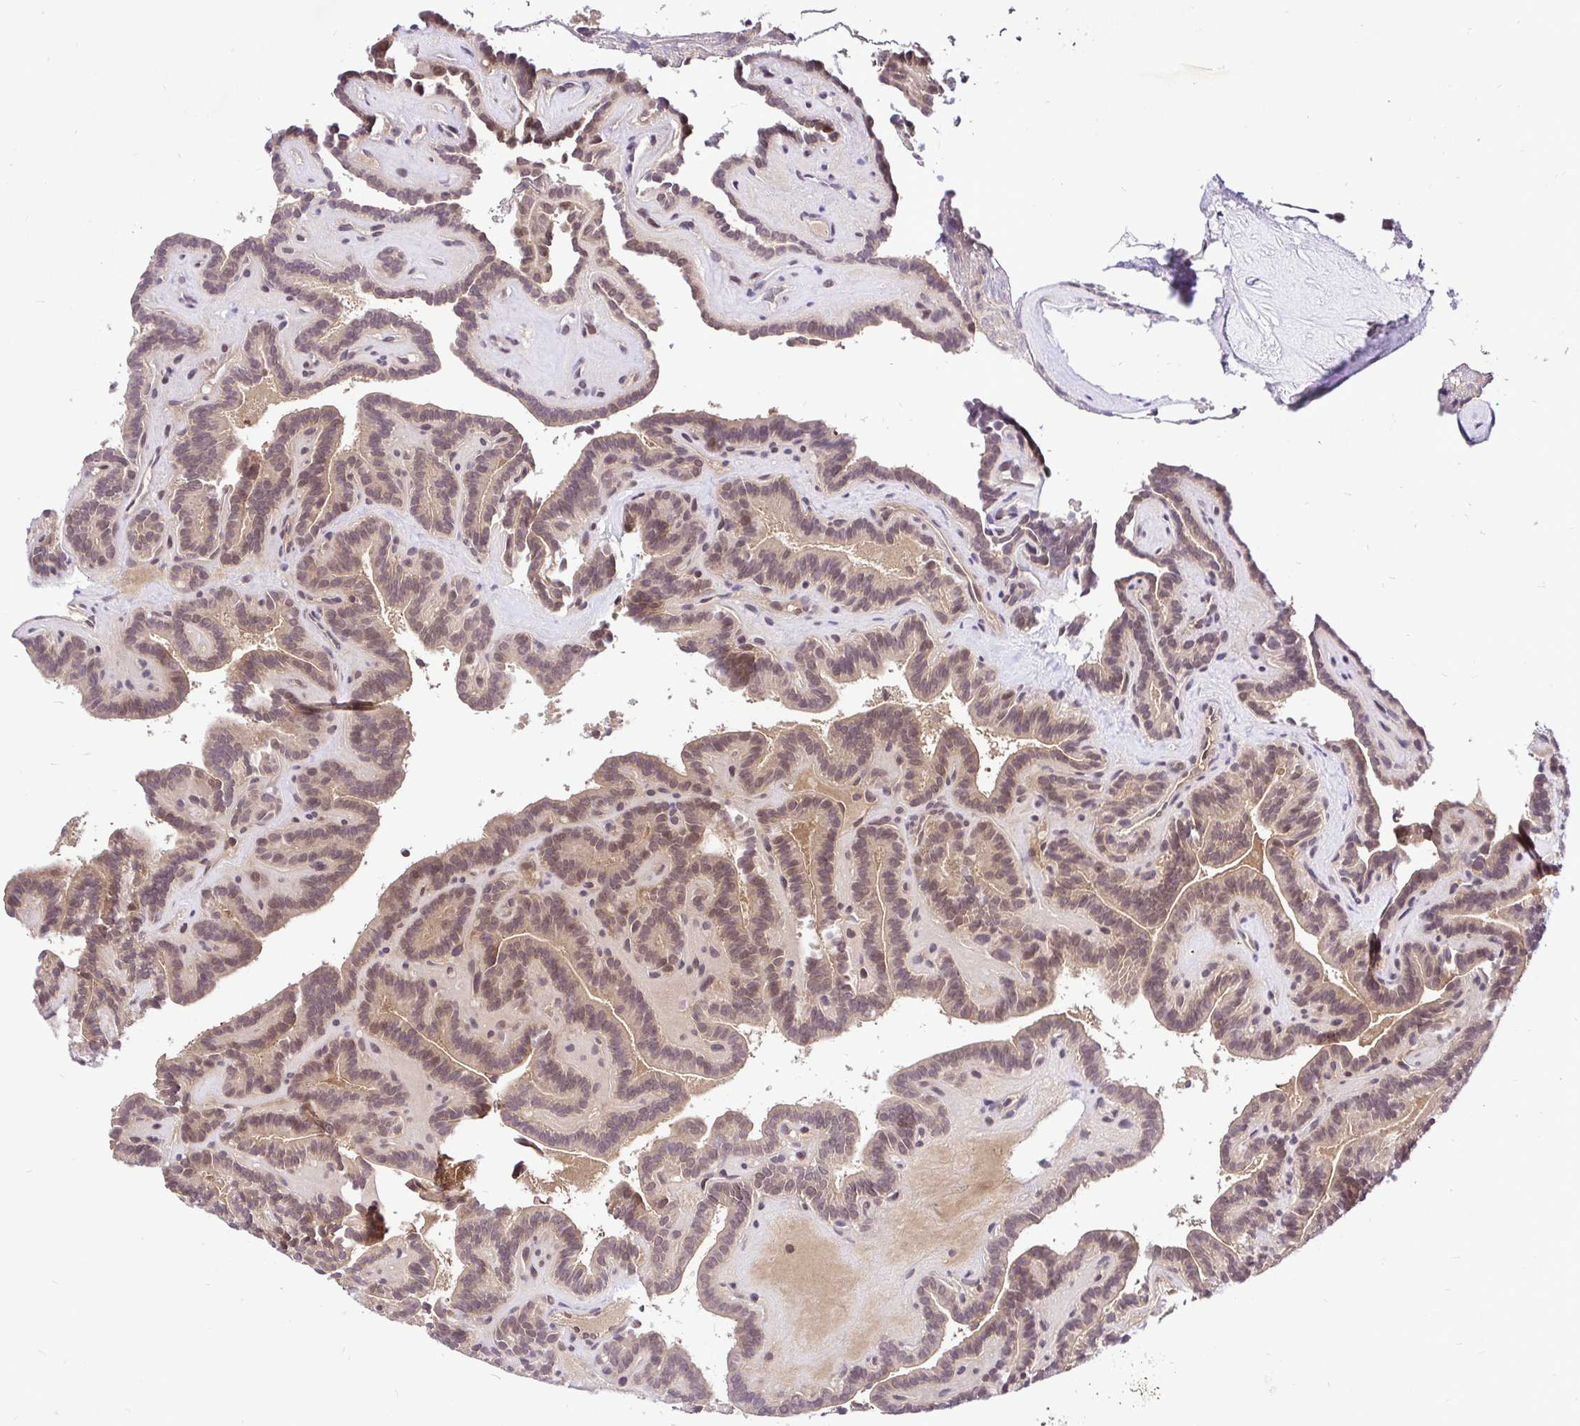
{"staining": {"intensity": "moderate", "quantity": ">75%", "location": "cytoplasmic/membranous,nuclear"}, "tissue": "thyroid cancer", "cell_type": "Tumor cells", "image_type": "cancer", "snomed": [{"axis": "morphology", "description": "Papillary adenocarcinoma, NOS"}, {"axis": "topography", "description": "Thyroid gland"}], "caption": "High-magnification brightfield microscopy of papillary adenocarcinoma (thyroid) stained with DAB (brown) and counterstained with hematoxylin (blue). tumor cells exhibit moderate cytoplasmic/membranous and nuclear expression is present in approximately>75% of cells. (IHC, brightfield microscopy, high magnification).", "gene": "UBE2M", "patient": {"sex": "female", "age": 21}}